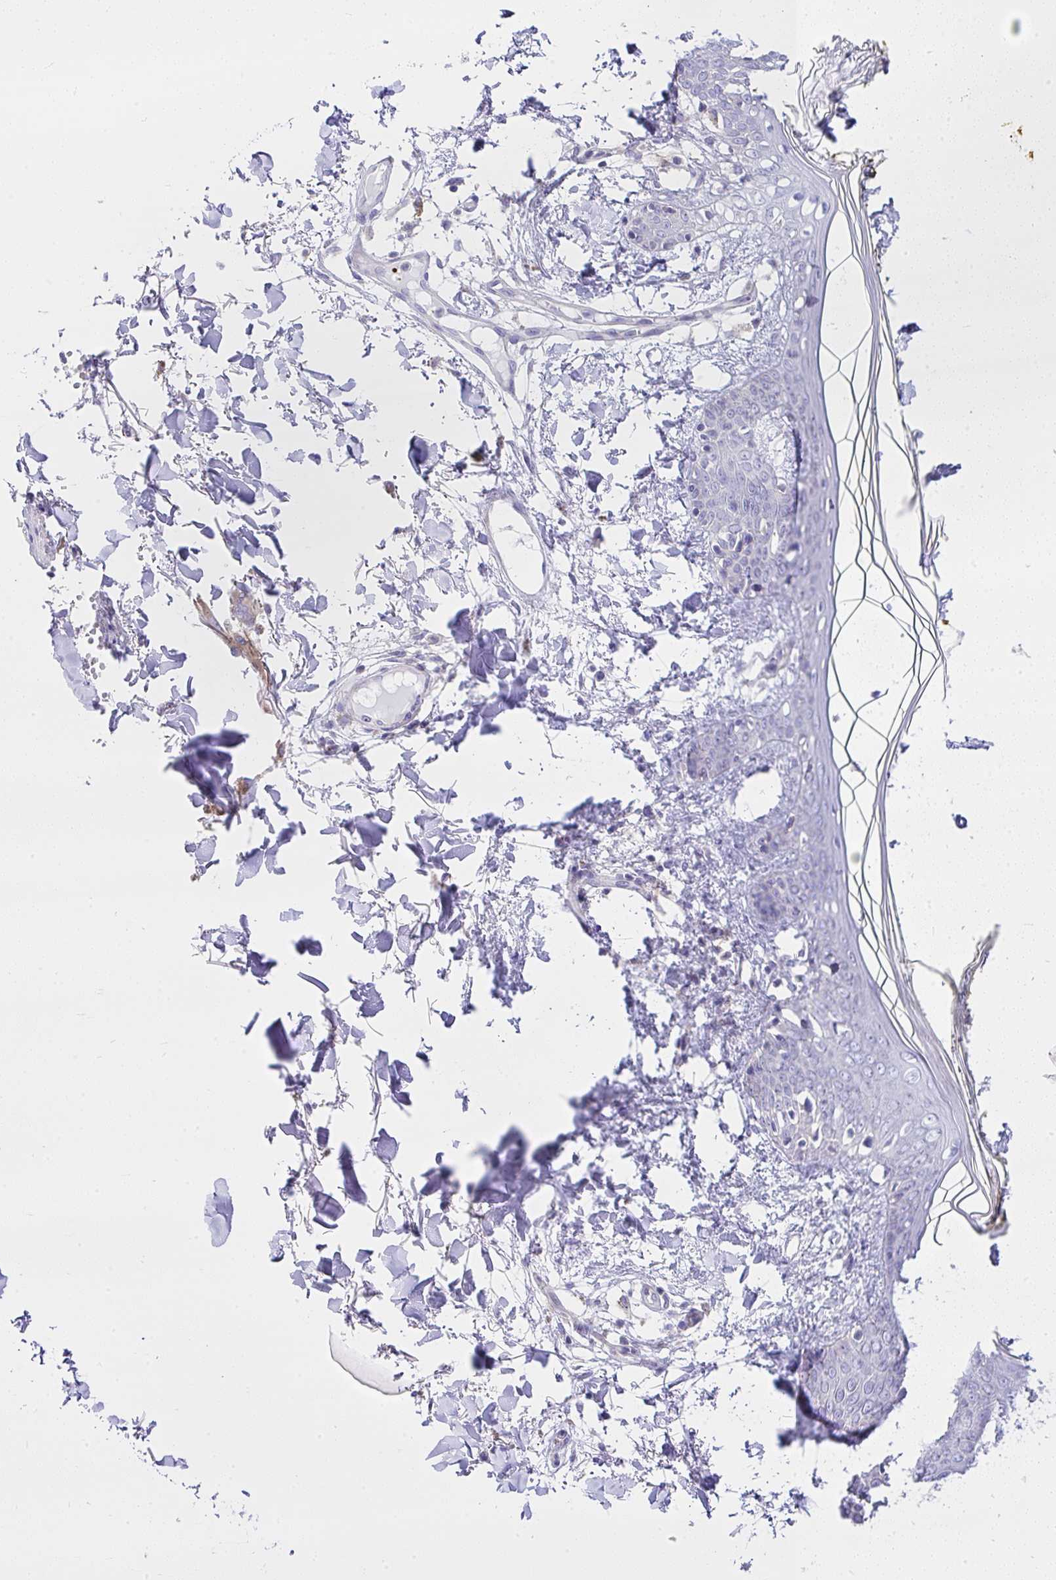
{"staining": {"intensity": "negative", "quantity": "none", "location": "none"}, "tissue": "skin", "cell_type": "Fibroblasts", "image_type": "normal", "snomed": [{"axis": "morphology", "description": "Normal tissue, NOS"}, {"axis": "topography", "description": "Skin"}], "caption": "Fibroblasts are negative for protein expression in unremarkable human skin. (DAB IHC, high magnification).", "gene": "CCDC142", "patient": {"sex": "female", "age": 34}}